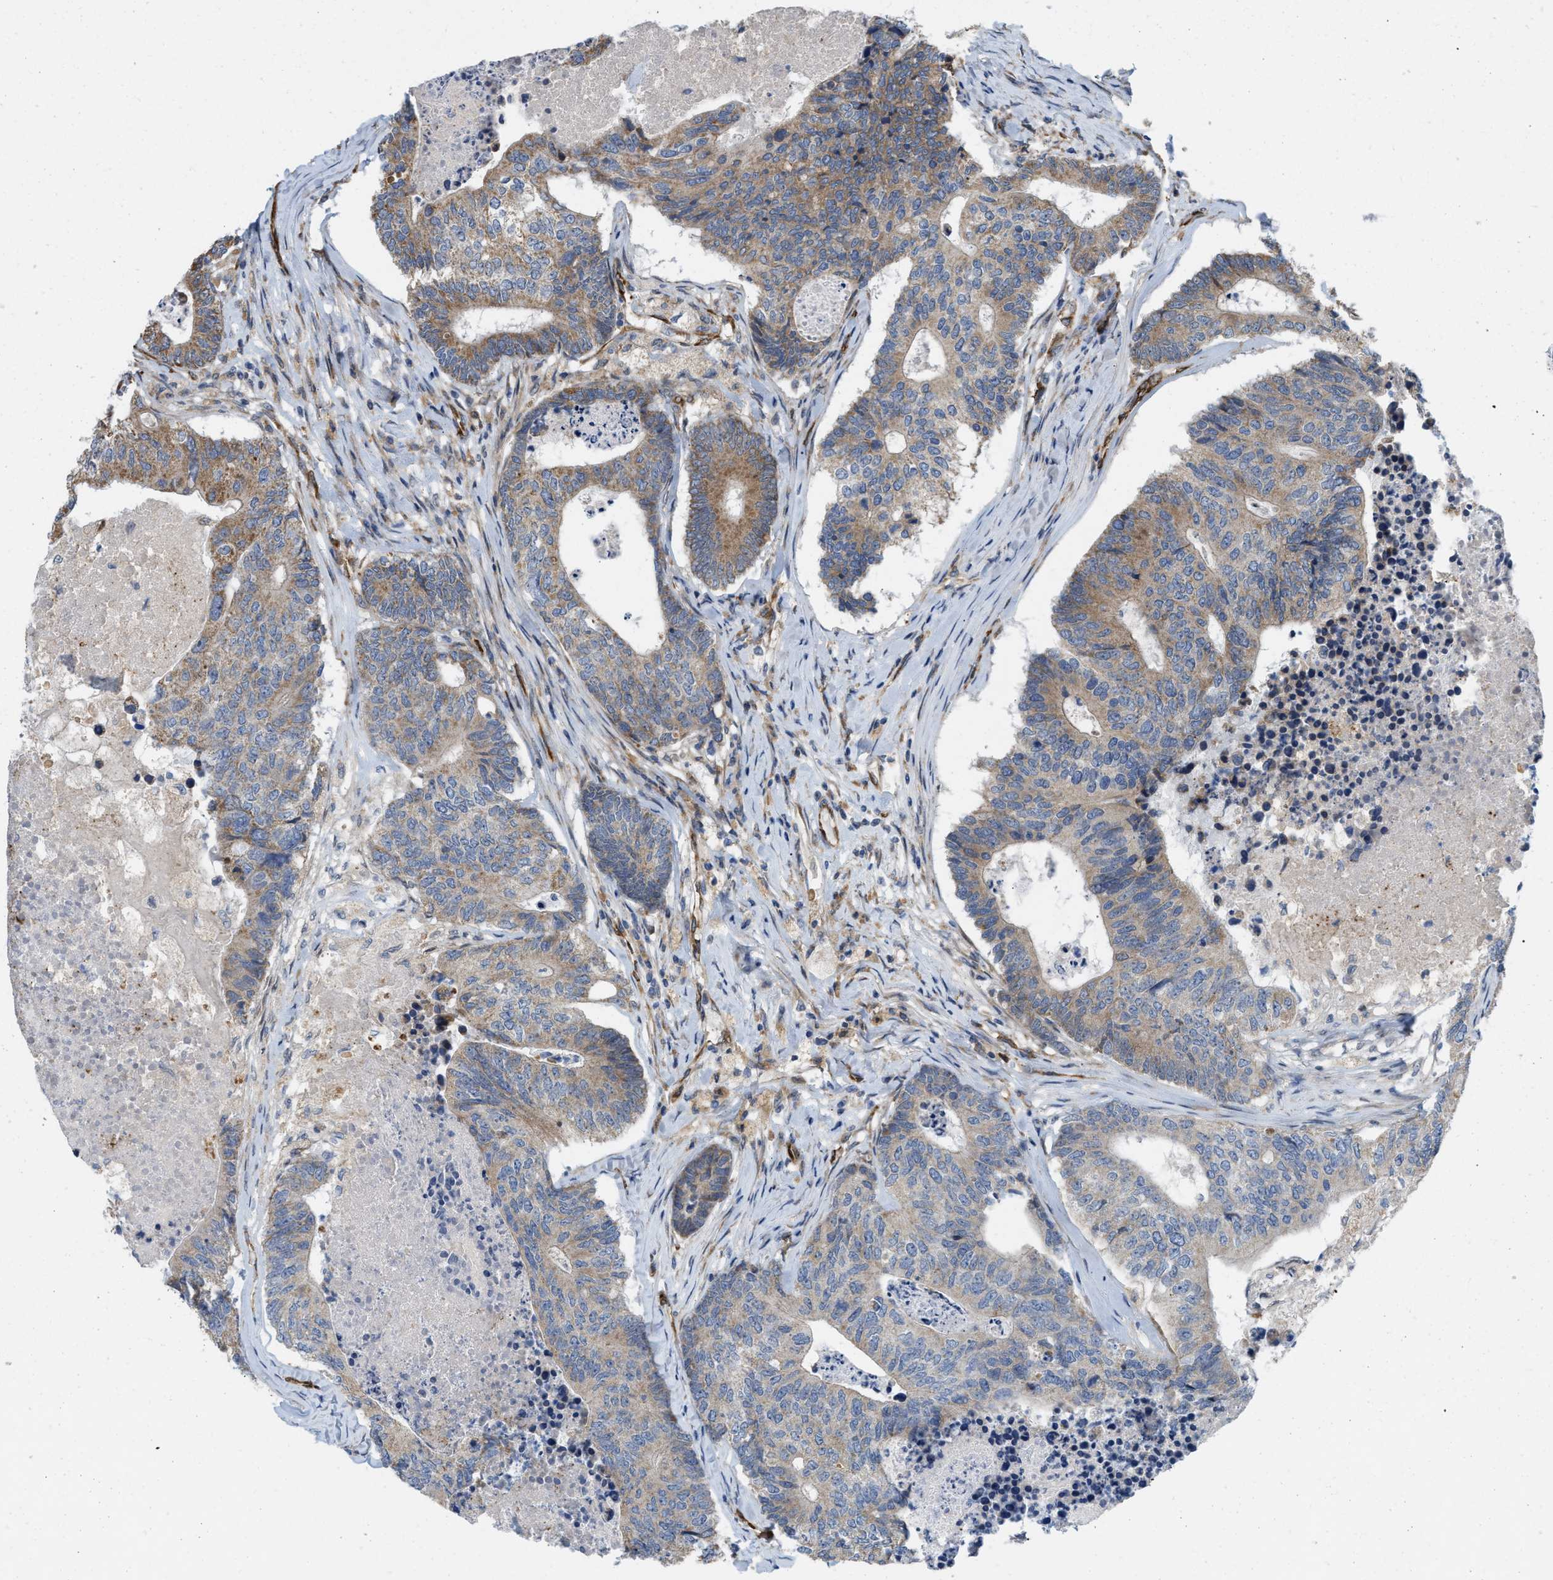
{"staining": {"intensity": "moderate", "quantity": "25%-75%", "location": "cytoplasmic/membranous"}, "tissue": "colorectal cancer", "cell_type": "Tumor cells", "image_type": "cancer", "snomed": [{"axis": "morphology", "description": "Adenocarcinoma, NOS"}, {"axis": "topography", "description": "Colon"}], "caption": "An image of human adenocarcinoma (colorectal) stained for a protein demonstrates moderate cytoplasmic/membranous brown staining in tumor cells.", "gene": "EOGT", "patient": {"sex": "female", "age": 67}}